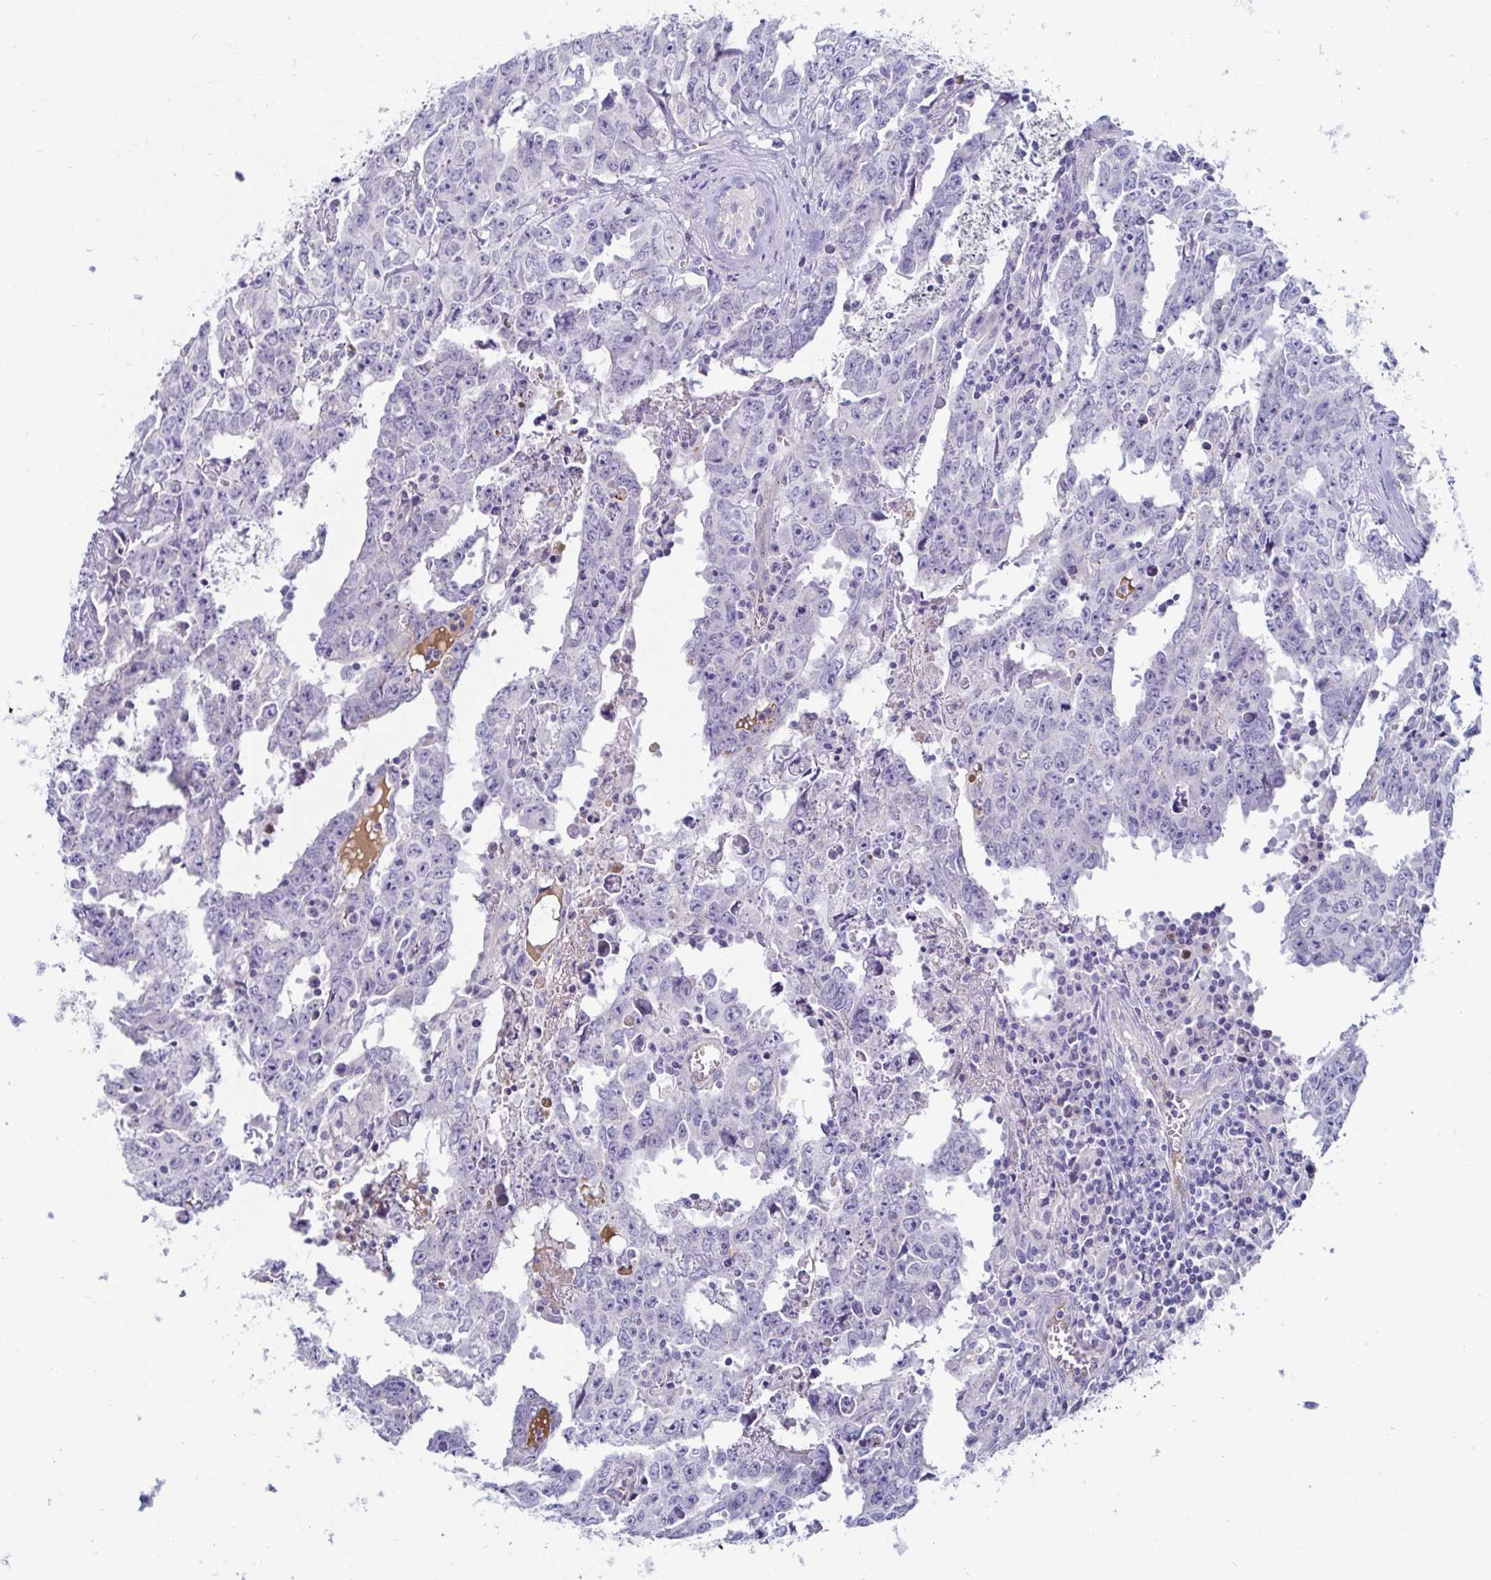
{"staining": {"intensity": "negative", "quantity": "none", "location": "none"}, "tissue": "testis cancer", "cell_type": "Tumor cells", "image_type": "cancer", "snomed": [{"axis": "morphology", "description": "Carcinoma, Embryonal, NOS"}, {"axis": "topography", "description": "Testis"}], "caption": "A micrograph of human testis cancer is negative for staining in tumor cells. (DAB (3,3'-diaminobenzidine) immunohistochemistry (IHC), high magnification).", "gene": "C4orf17", "patient": {"sex": "male", "age": 22}}